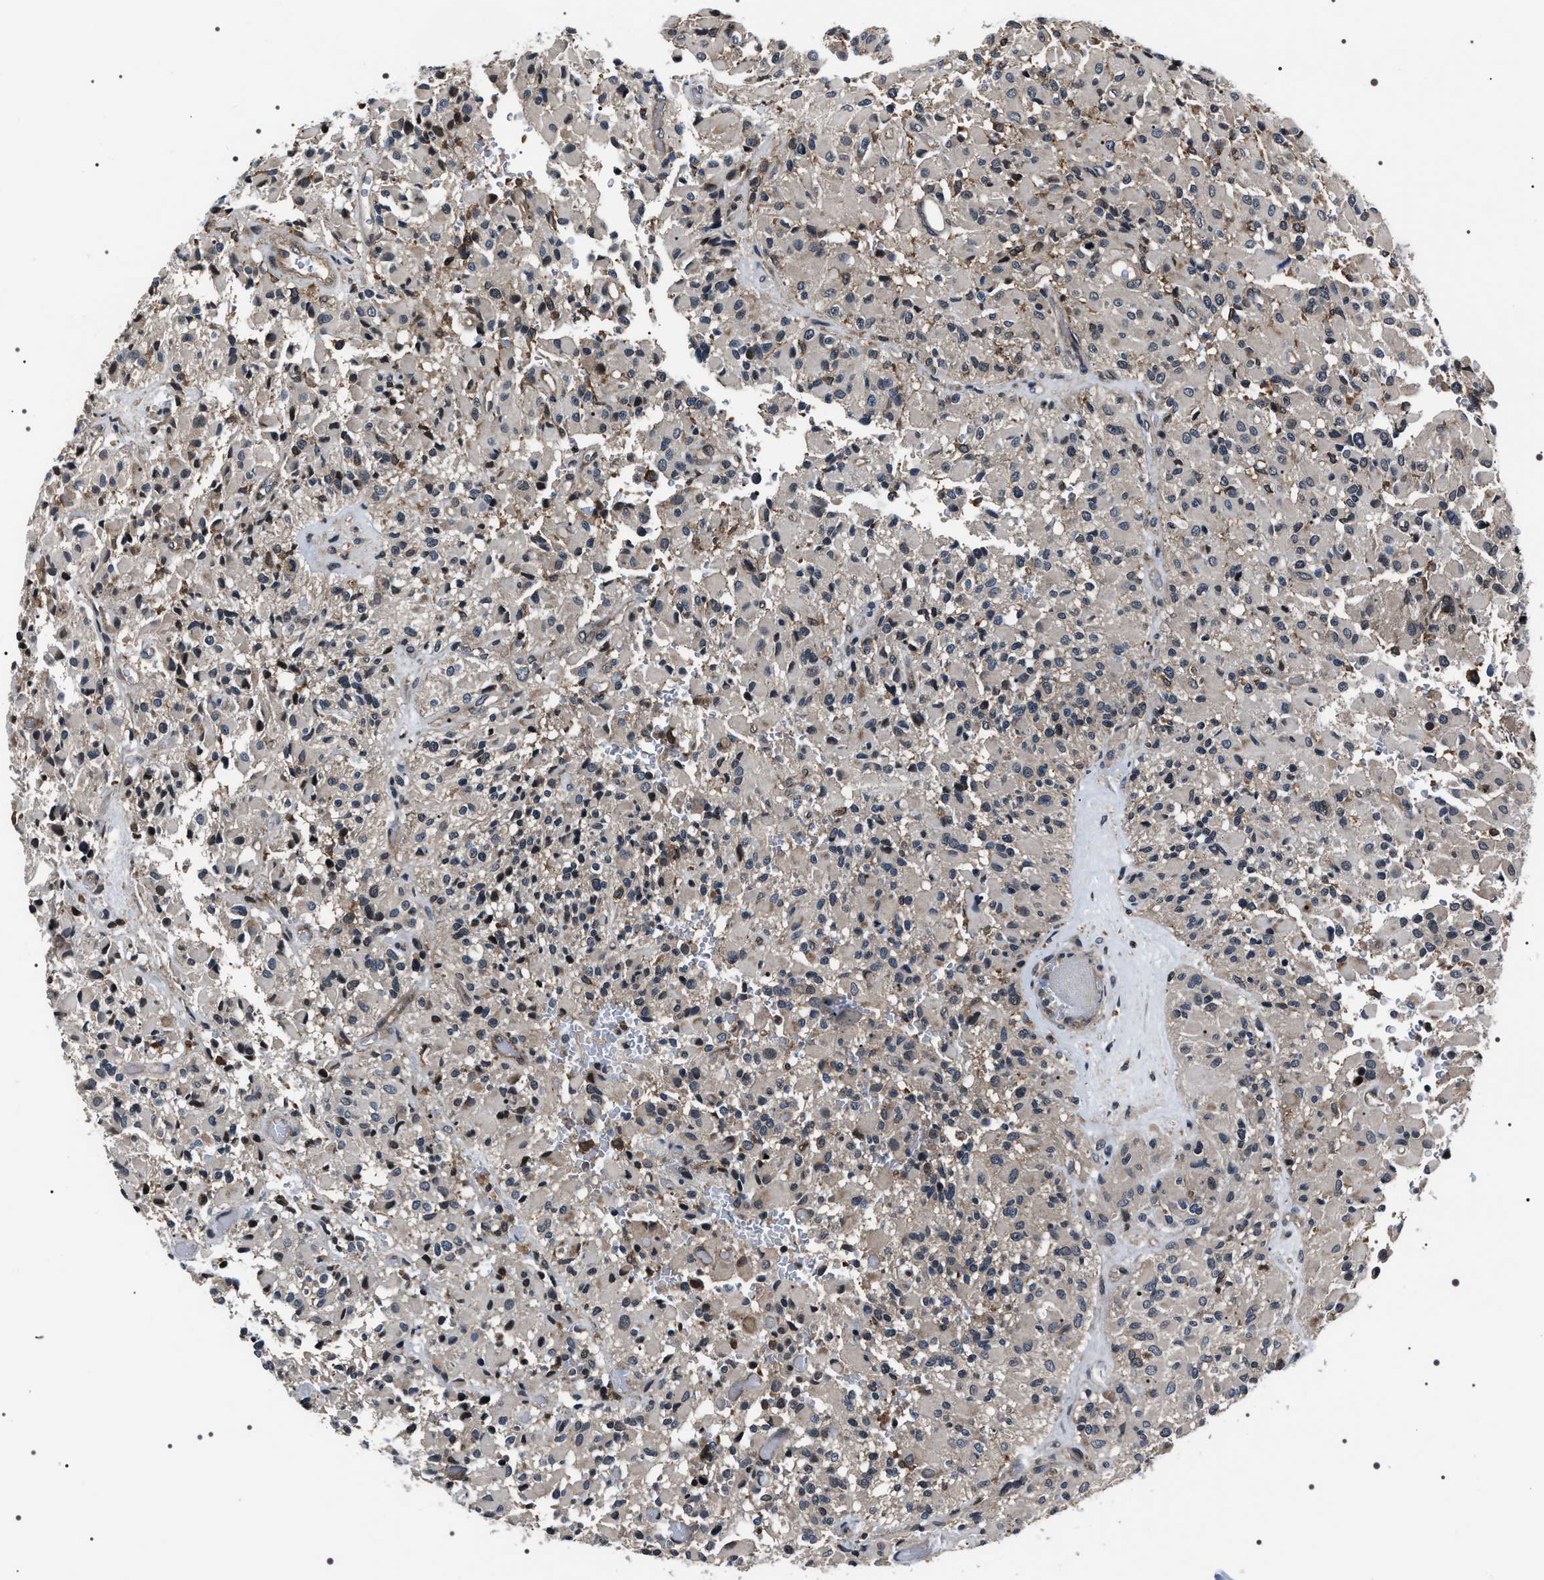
{"staining": {"intensity": "negative", "quantity": "none", "location": "none"}, "tissue": "glioma", "cell_type": "Tumor cells", "image_type": "cancer", "snomed": [{"axis": "morphology", "description": "Glioma, malignant, High grade"}, {"axis": "topography", "description": "Brain"}], "caption": "This is a micrograph of IHC staining of malignant glioma (high-grade), which shows no staining in tumor cells.", "gene": "SIPA1", "patient": {"sex": "male", "age": 71}}